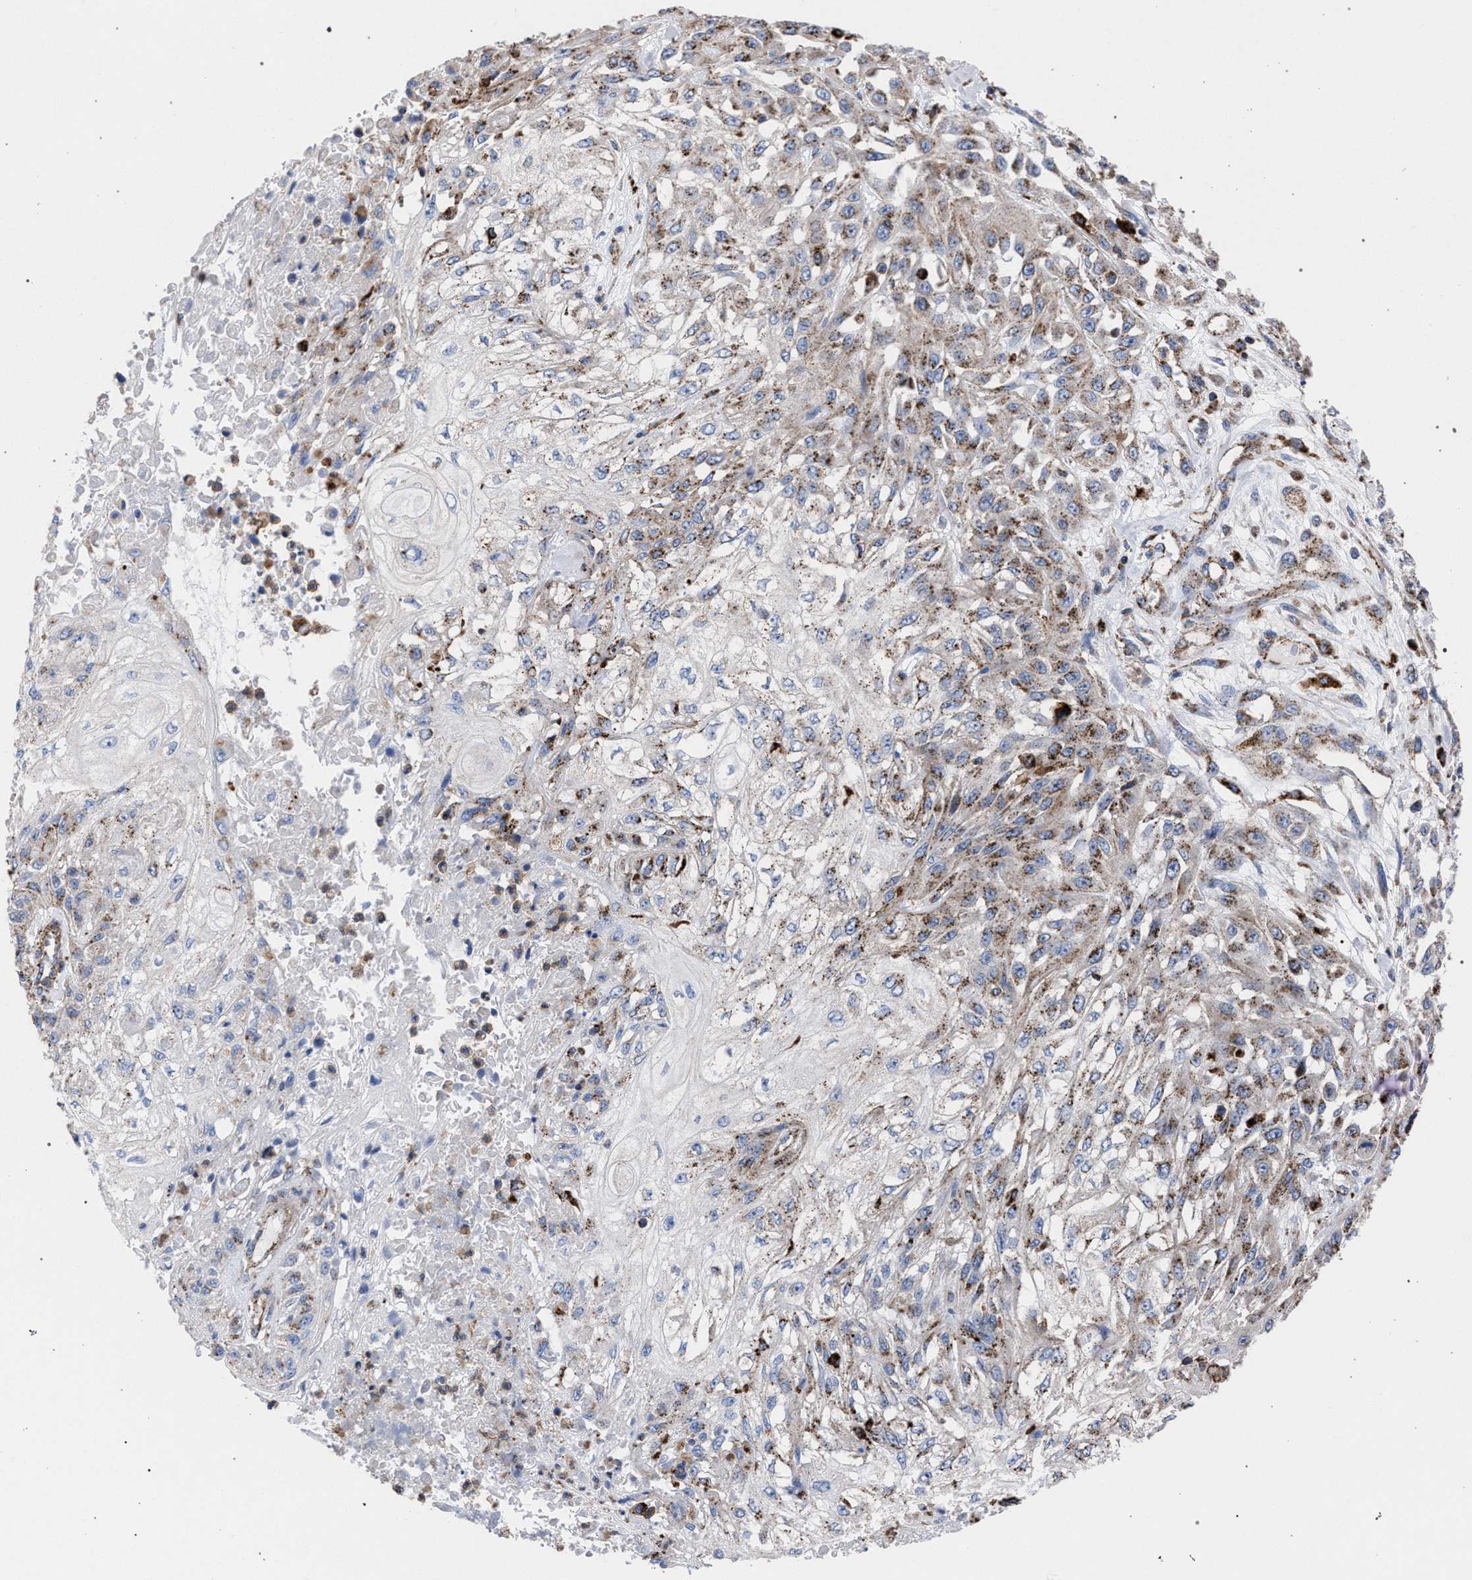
{"staining": {"intensity": "moderate", "quantity": ">75%", "location": "cytoplasmic/membranous"}, "tissue": "skin cancer", "cell_type": "Tumor cells", "image_type": "cancer", "snomed": [{"axis": "morphology", "description": "Squamous cell carcinoma, NOS"}, {"axis": "morphology", "description": "Squamous cell carcinoma, metastatic, NOS"}, {"axis": "topography", "description": "Skin"}, {"axis": "topography", "description": "Lymph node"}], "caption": "Moderate cytoplasmic/membranous positivity is appreciated in approximately >75% of tumor cells in squamous cell carcinoma (skin).", "gene": "PPT1", "patient": {"sex": "male", "age": 75}}